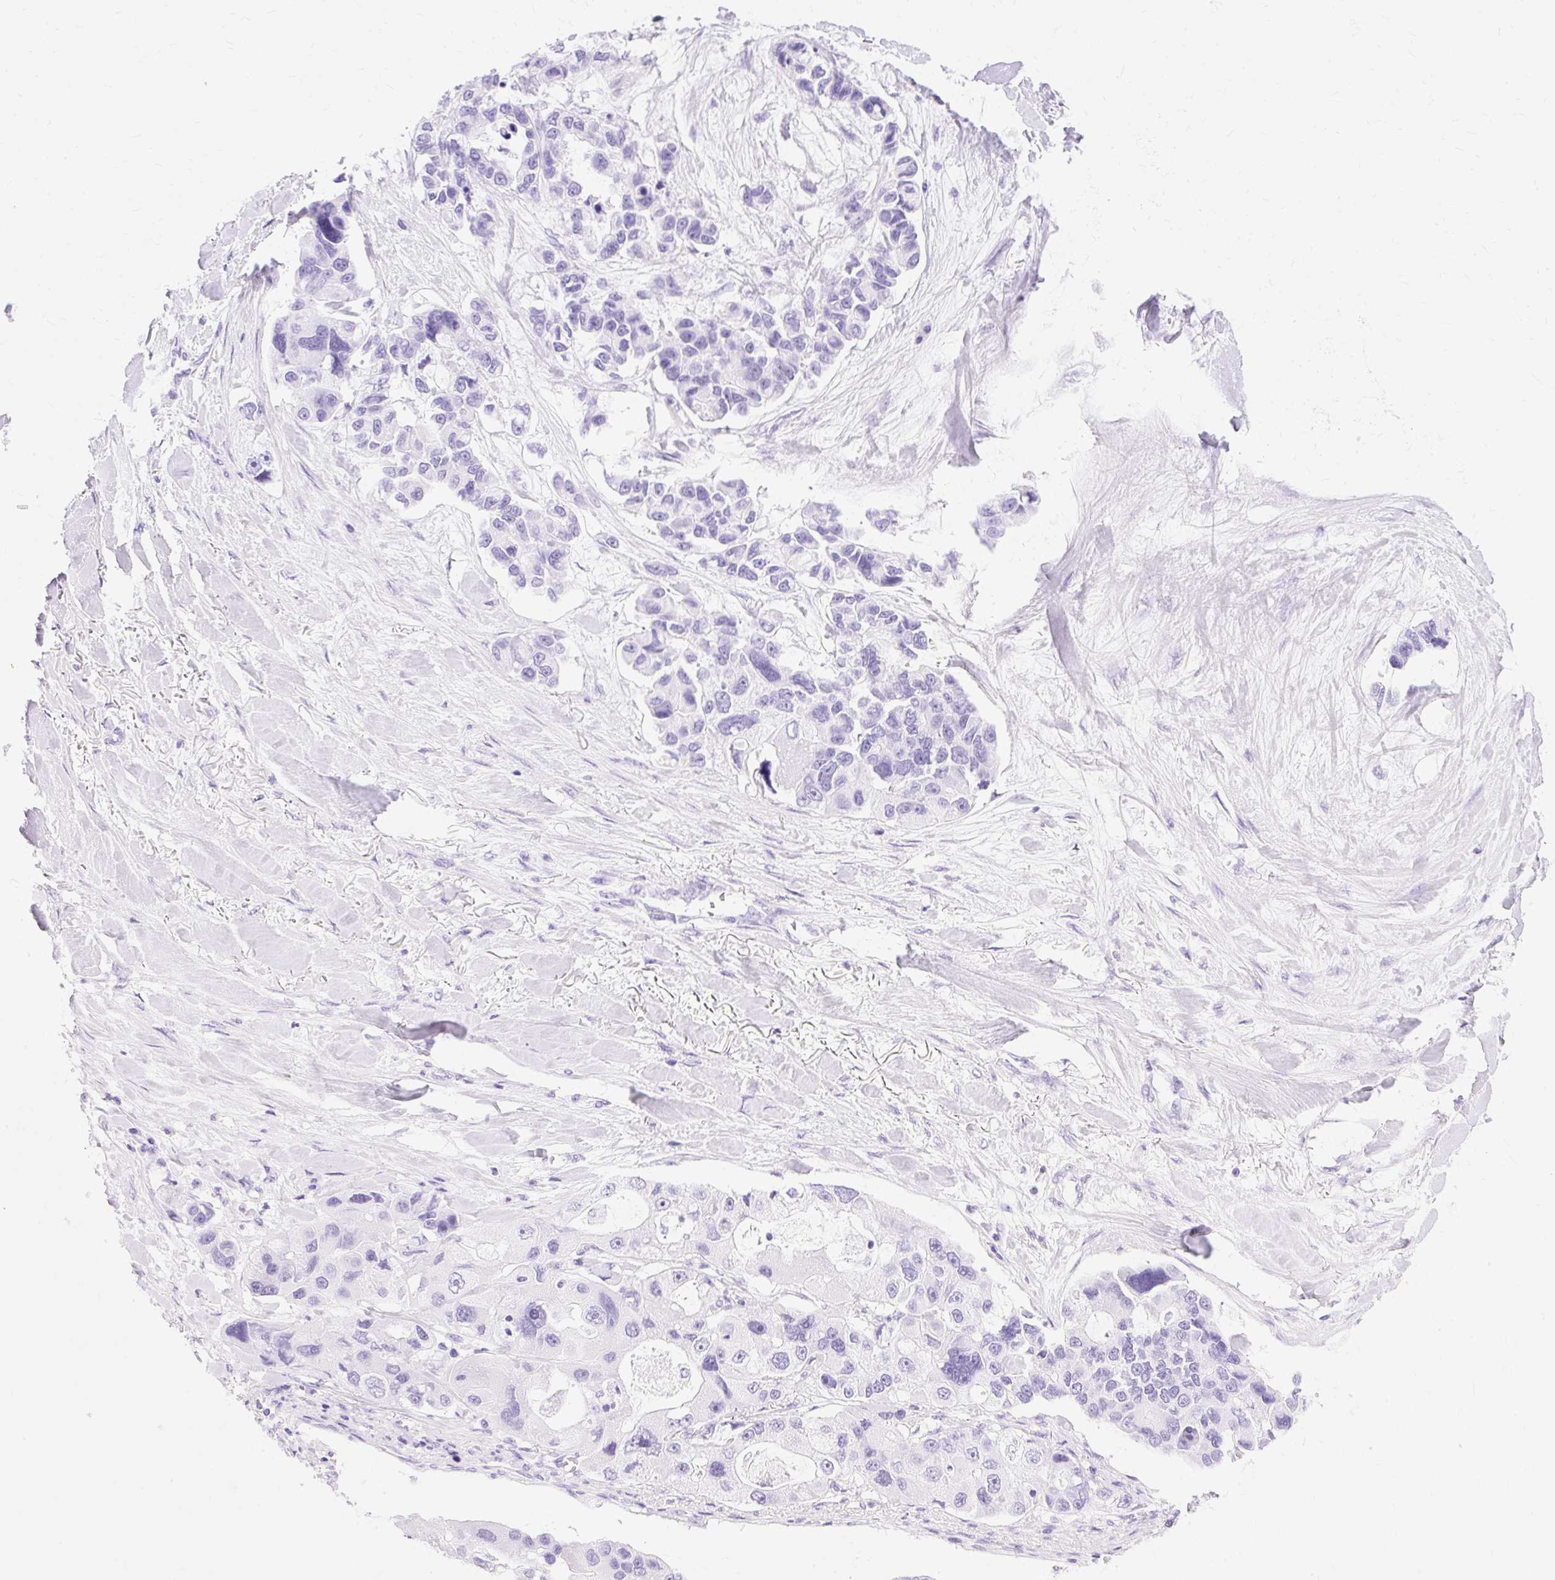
{"staining": {"intensity": "negative", "quantity": "none", "location": "none"}, "tissue": "lung cancer", "cell_type": "Tumor cells", "image_type": "cancer", "snomed": [{"axis": "morphology", "description": "Adenocarcinoma, NOS"}, {"axis": "topography", "description": "Lung"}], "caption": "An immunohistochemistry (IHC) photomicrograph of lung adenocarcinoma is shown. There is no staining in tumor cells of lung adenocarcinoma.", "gene": "MBP", "patient": {"sex": "female", "age": 54}}